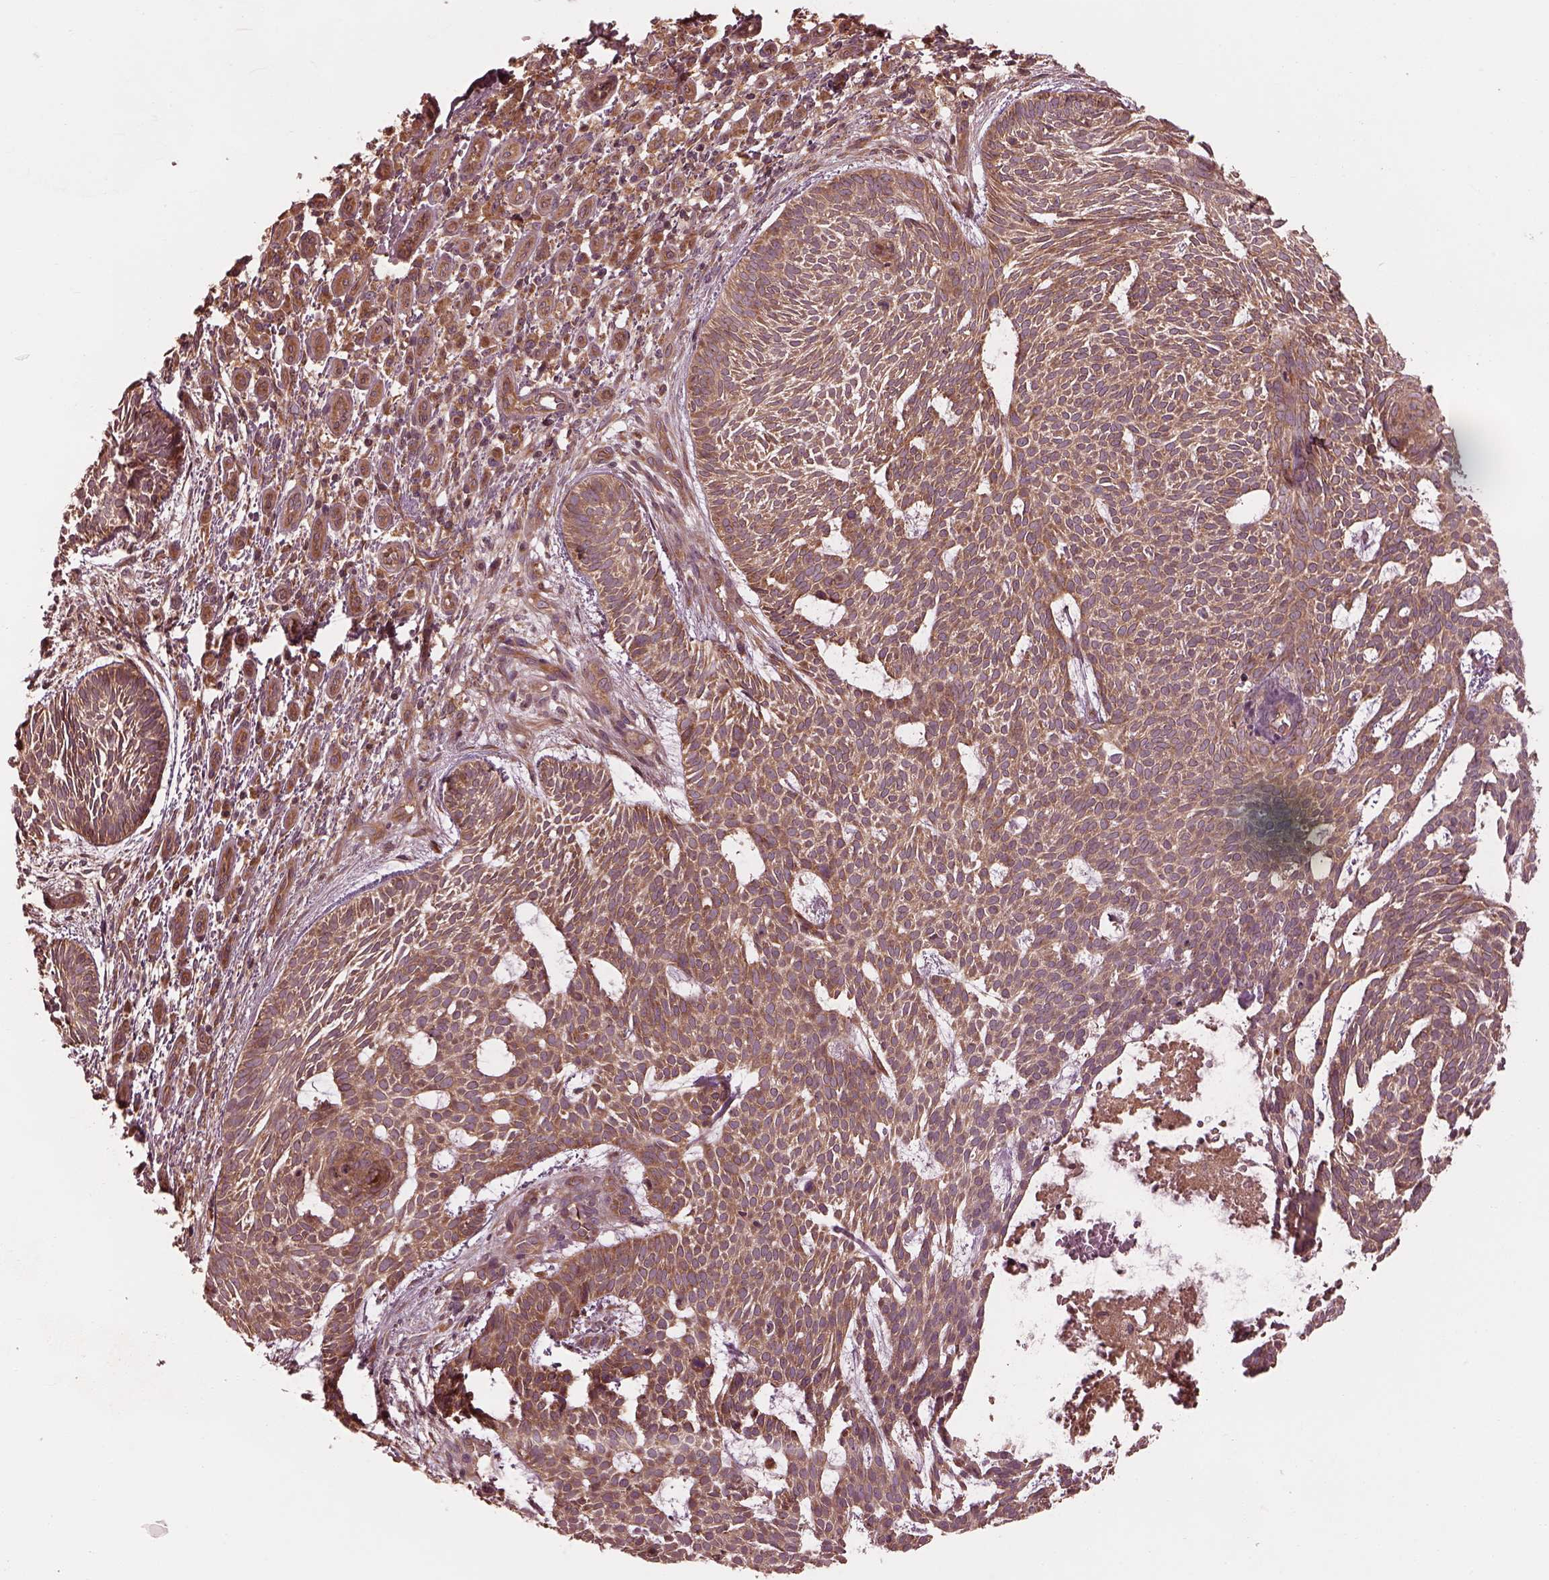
{"staining": {"intensity": "moderate", "quantity": "25%-75%", "location": "cytoplasmic/membranous"}, "tissue": "skin cancer", "cell_type": "Tumor cells", "image_type": "cancer", "snomed": [{"axis": "morphology", "description": "Basal cell carcinoma"}, {"axis": "topography", "description": "Skin"}], "caption": "DAB immunohistochemical staining of skin cancer (basal cell carcinoma) reveals moderate cytoplasmic/membranous protein staining in approximately 25%-75% of tumor cells.", "gene": "PIK3R2", "patient": {"sex": "male", "age": 59}}